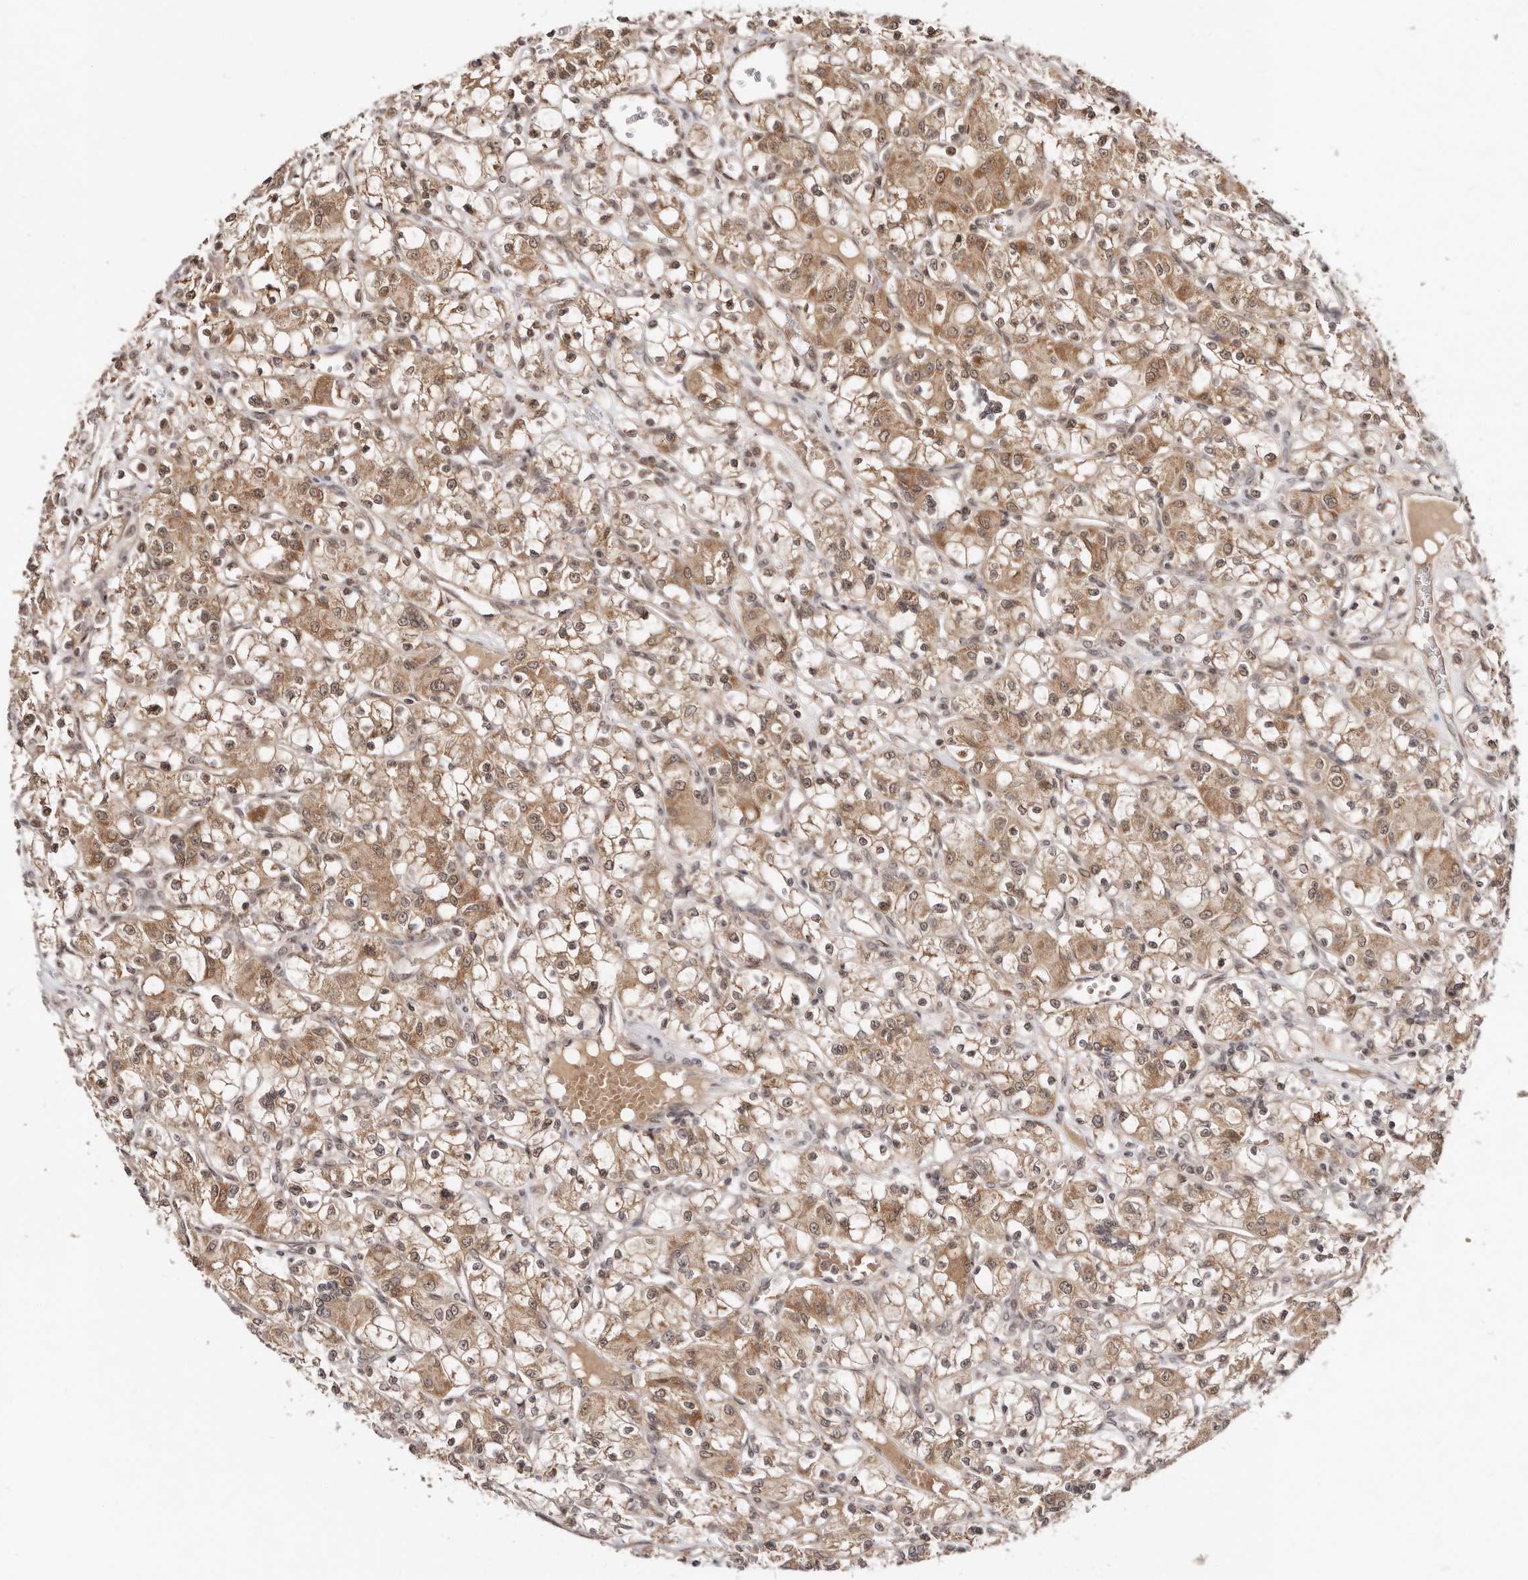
{"staining": {"intensity": "moderate", "quantity": ">75%", "location": "cytoplasmic/membranous"}, "tissue": "renal cancer", "cell_type": "Tumor cells", "image_type": "cancer", "snomed": [{"axis": "morphology", "description": "Adenocarcinoma, NOS"}, {"axis": "topography", "description": "Kidney"}], "caption": "There is medium levels of moderate cytoplasmic/membranous expression in tumor cells of renal adenocarcinoma, as demonstrated by immunohistochemical staining (brown color).", "gene": "MED8", "patient": {"sex": "female", "age": 59}}